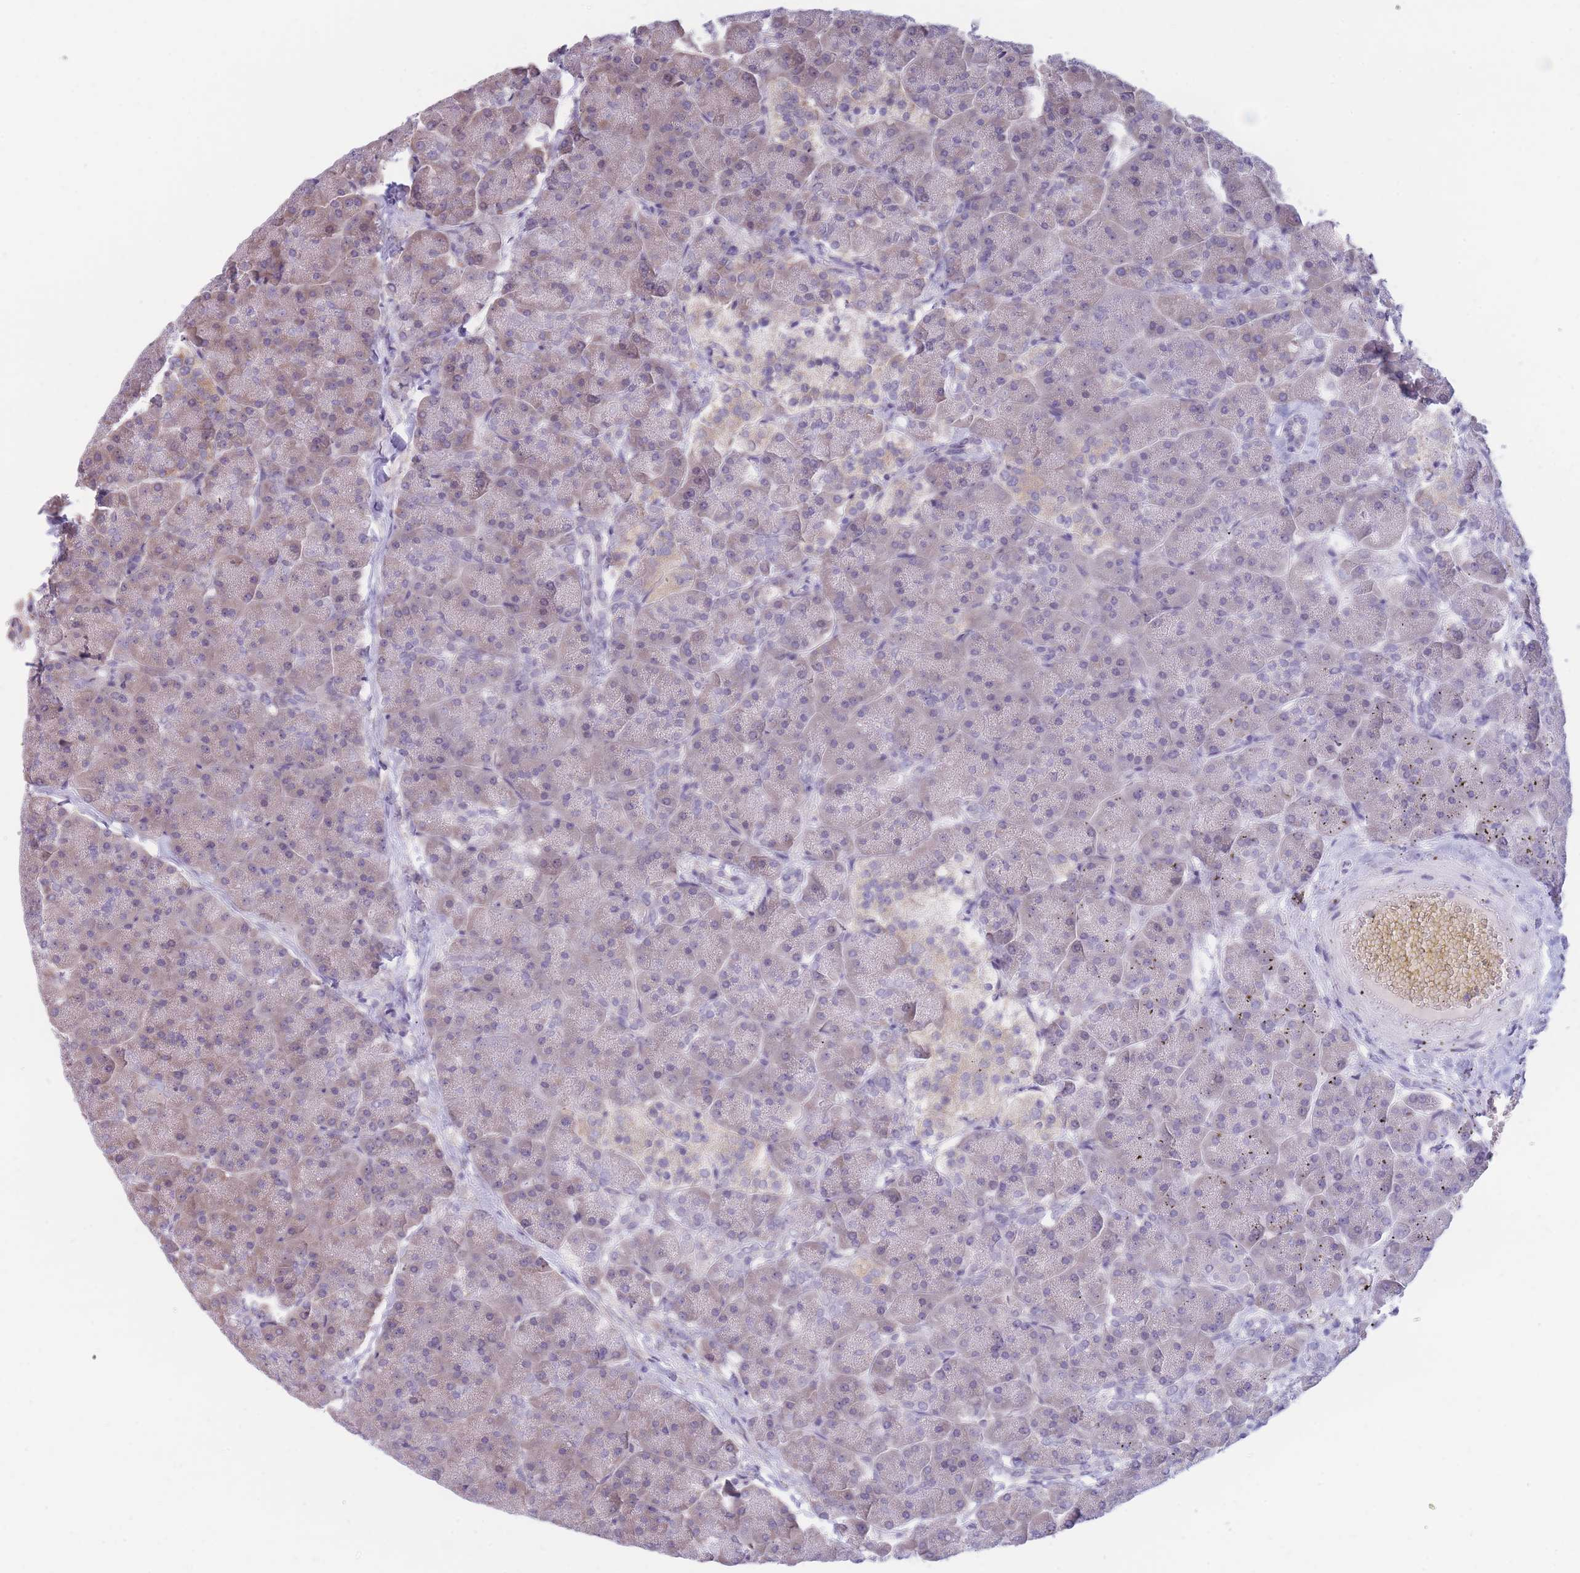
{"staining": {"intensity": "weak", "quantity": "25%-75%", "location": "cytoplasmic/membranous"}, "tissue": "pancreas", "cell_type": "Exocrine glandular cells", "image_type": "normal", "snomed": [{"axis": "morphology", "description": "Normal tissue, NOS"}, {"axis": "topography", "description": "Pancreas"}, {"axis": "topography", "description": "Peripheral nerve tissue"}], "caption": "Pancreas stained for a protein (brown) displays weak cytoplasmic/membranous positive expression in approximately 25%-75% of exocrine glandular cells.", "gene": "COL27A1", "patient": {"sex": "male", "age": 54}}